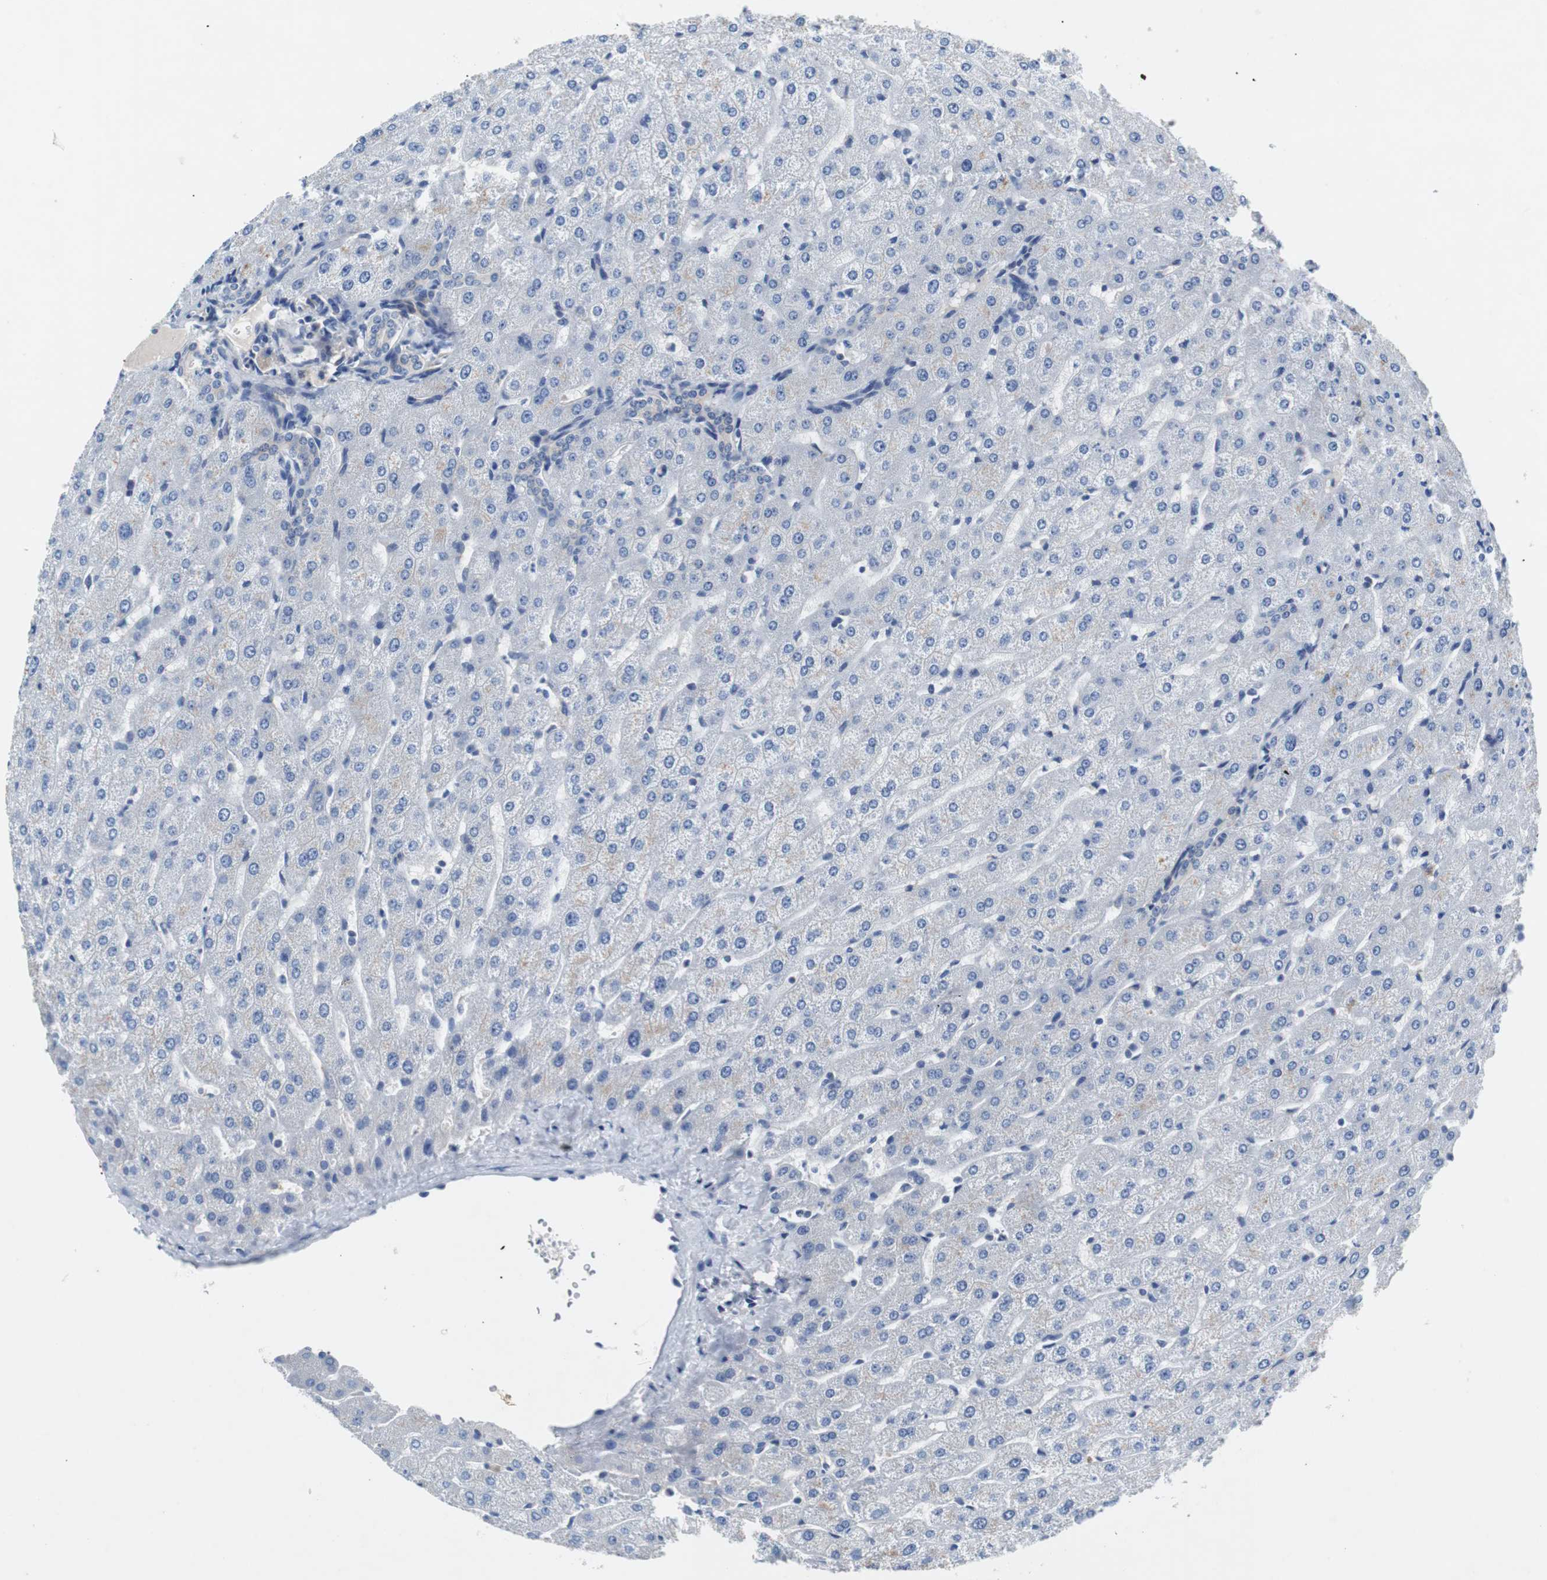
{"staining": {"intensity": "negative", "quantity": "none", "location": "none"}, "tissue": "liver", "cell_type": "Cholangiocytes", "image_type": "normal", "snomed": [{"axis": "morphology", "description": "Normal tissue, NOS"}, {"axis": "morphology", "description": "Fibrosis, NOS"}, {"axis": "topography", "description": "Liver"}], "caption": "This micrograph is of unremarkable liver stained with IHC to label a protein in brown with the nuclei are counter-stained blue. There is no expression in cholangiocytes. (Stains: DAB immunohistochemistry (IHC) with hematoxylin counter stain, Microscopy: brightfield microscopy at high magnification).", "gene": "EEF2K", "patient": {"sex": "female", "age": 29}}